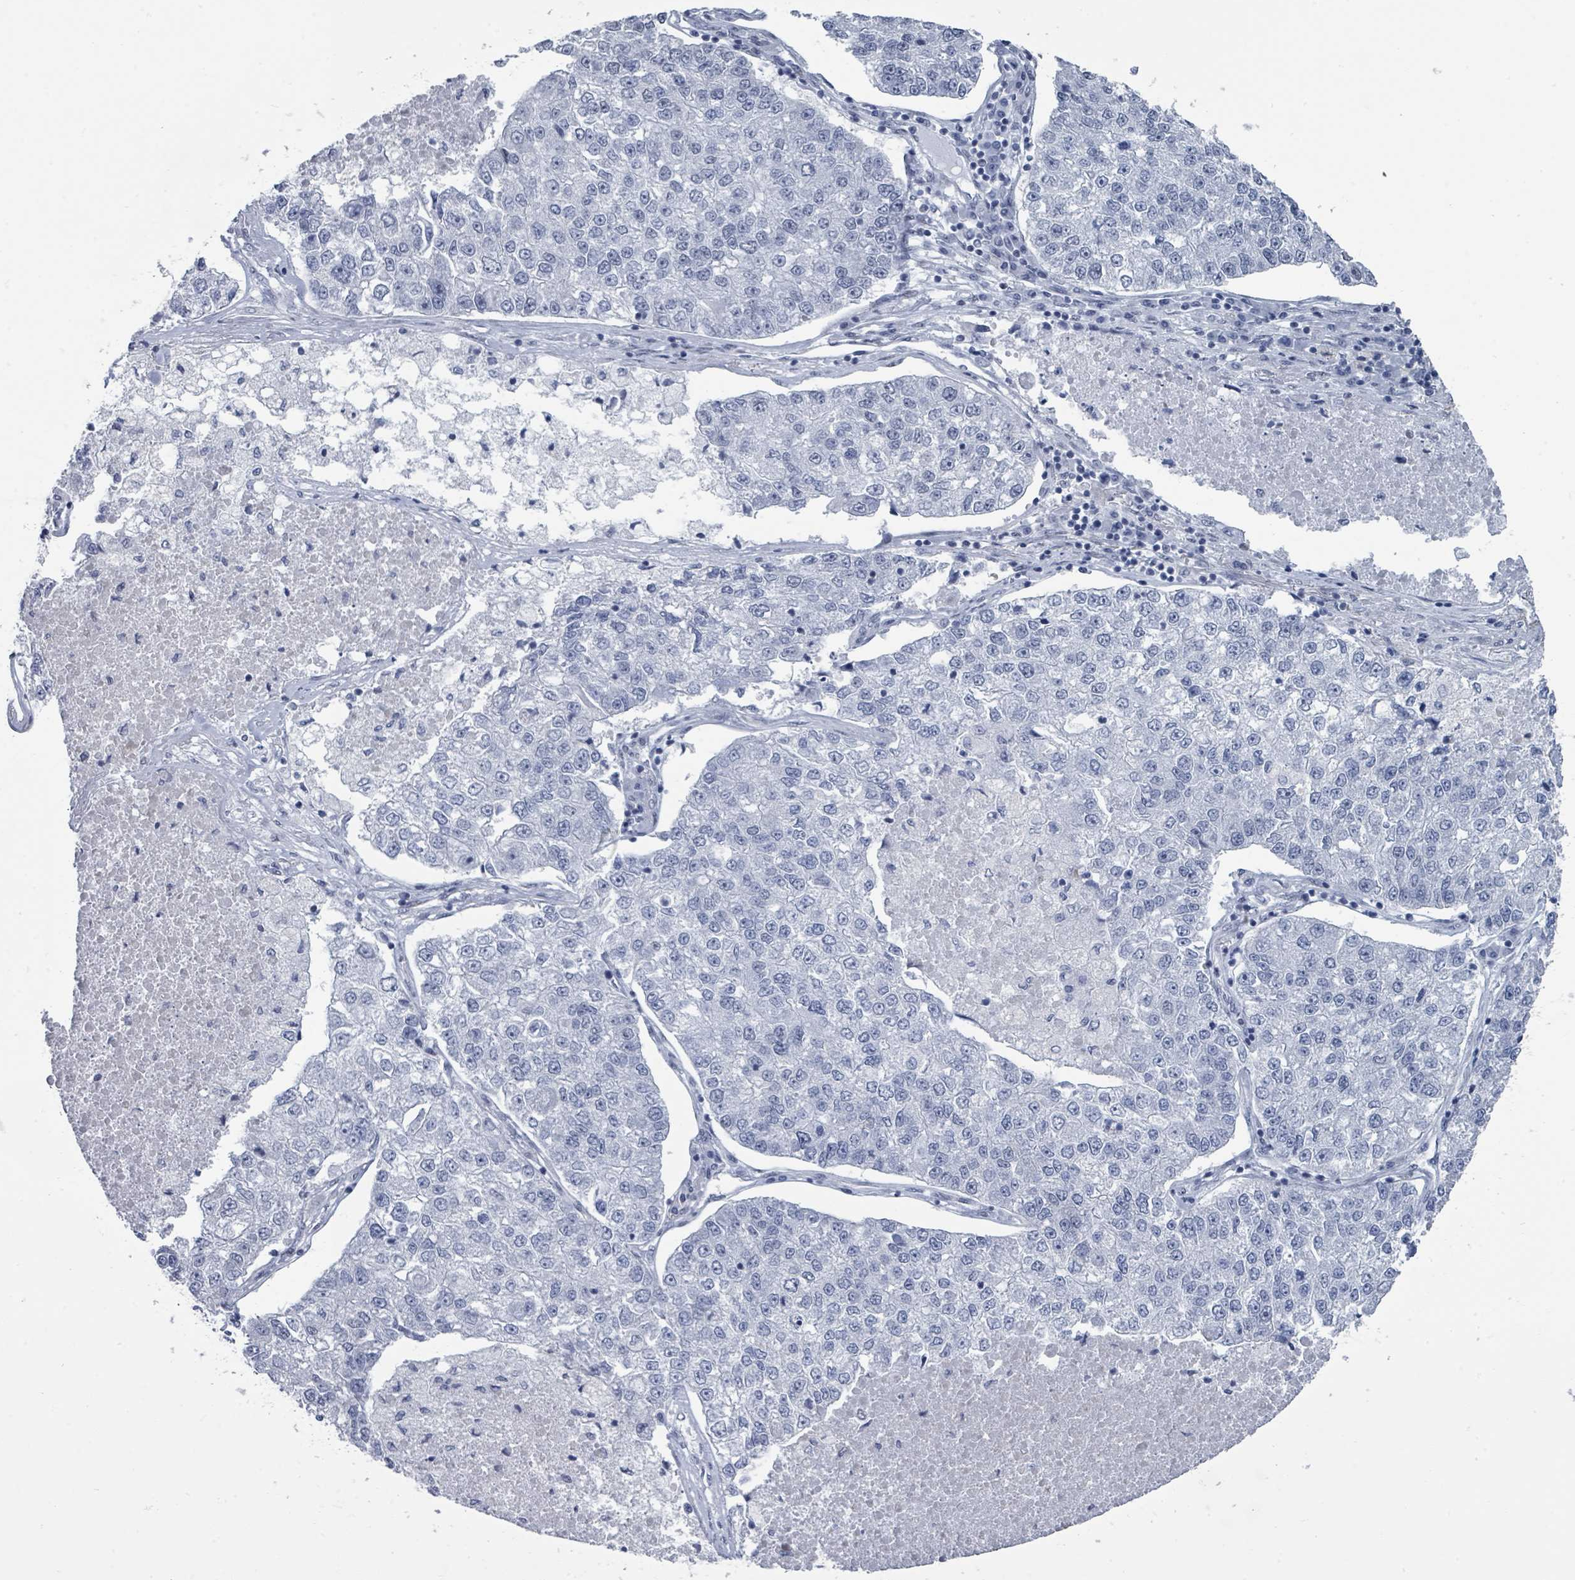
{"staining": {"intensity": "negative", "quantity": "none", "location": "none"}, "tissue": "lung cancer", "cell_type": "Tumor cells", "image_type": "cancer", "snomed": [{"axis": "morphology", "description": "Adenocarcinoma, NOS"}, {"axis": "topography", "description": "Lung"}], "caption": "Immunohistochemistry (IHC) image of neoplastic tissue: adenocarcinoma (lung) stained with DAB (3,3'-diaminobenzidine) exhibits no significant protein positivity in tumor cells.", "gene": "CT45A5", "patient": {"sex": "male", "age": 49}}